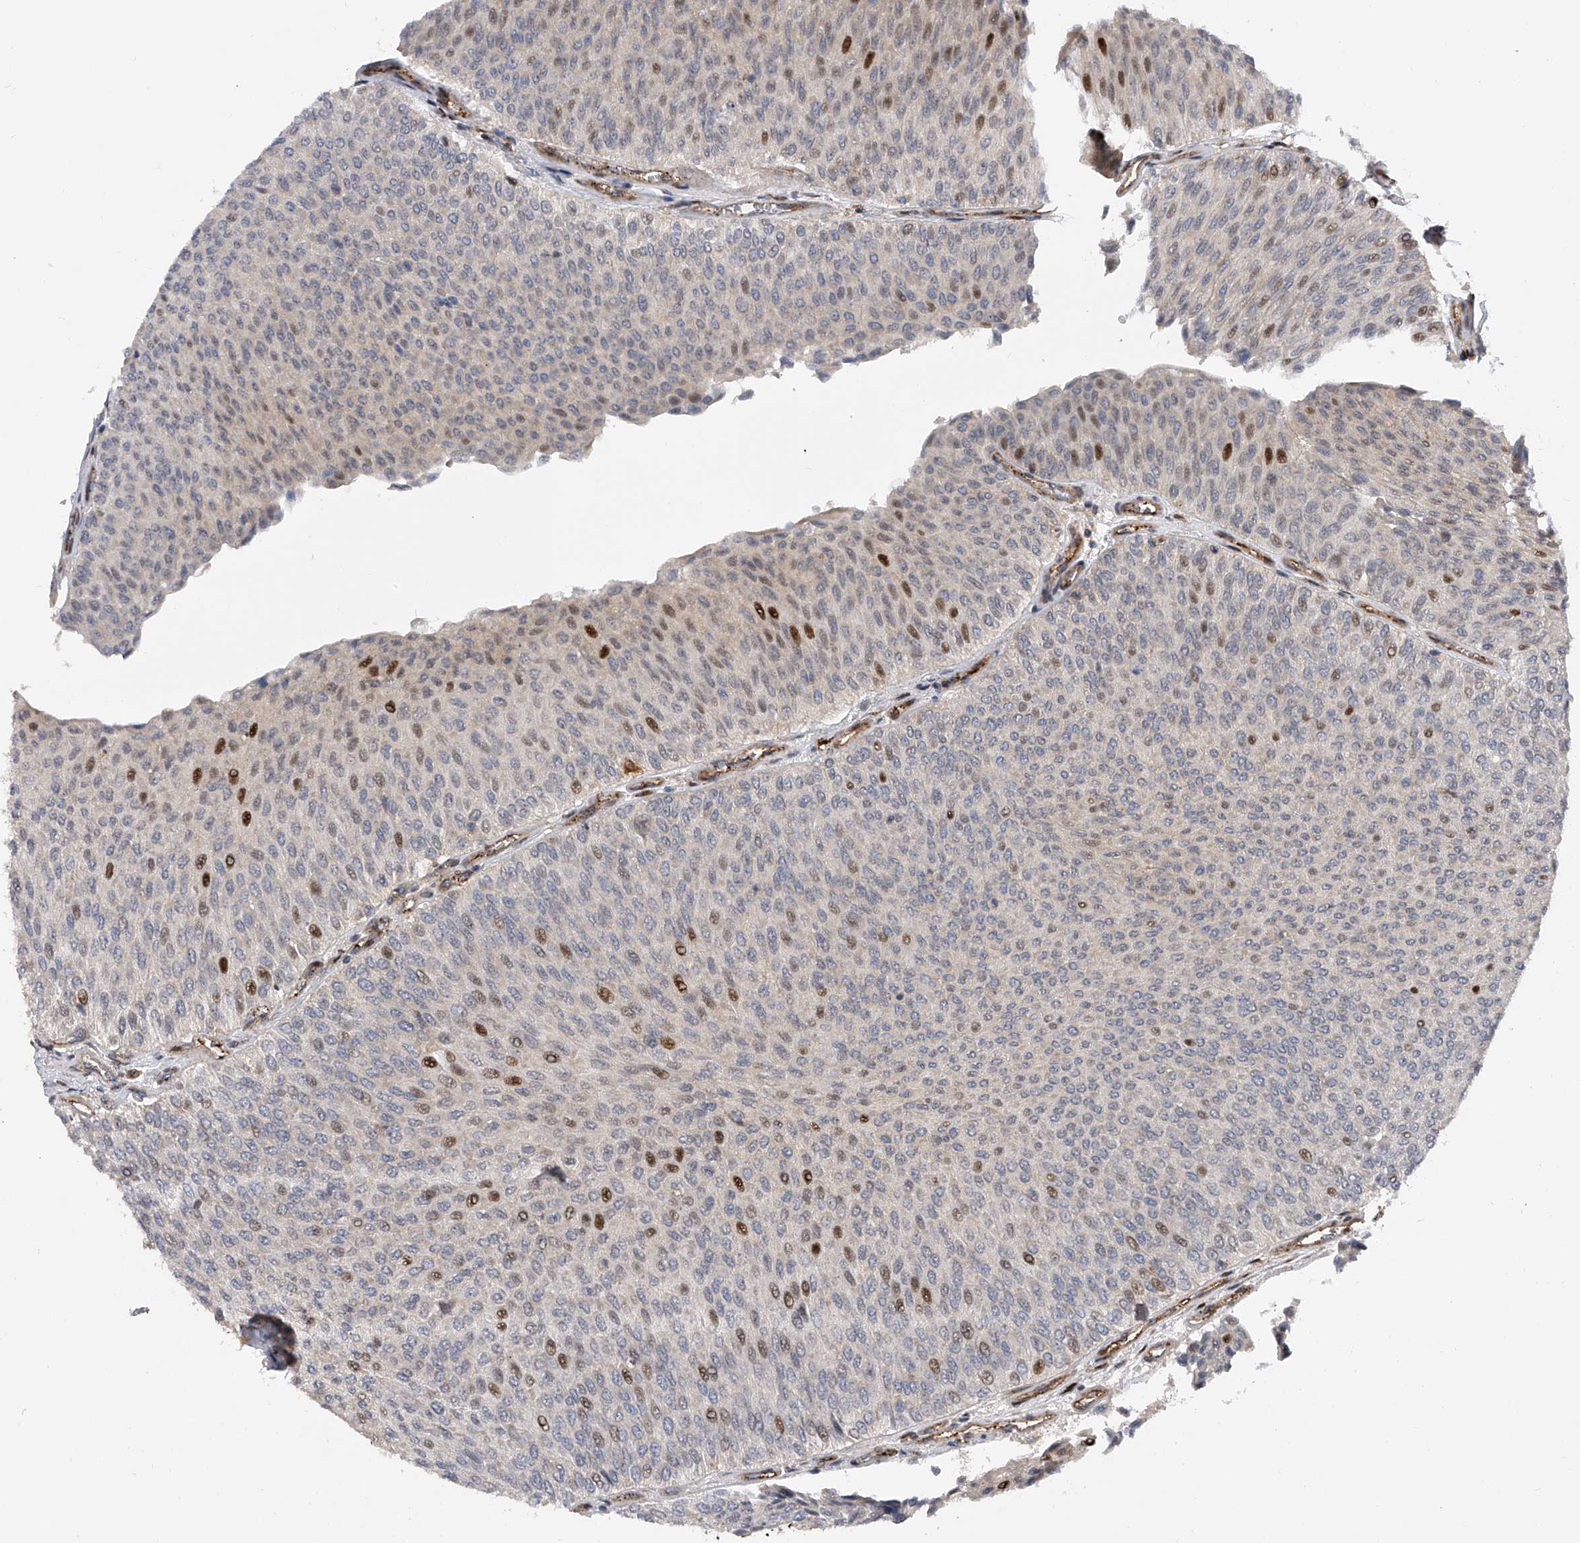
{"staining": {"intensity": "strong", "quantity": "<25%", "location": "nuclear"}, "tissue": "urothelial cancer", "cell_type": "Tumor cells", "image_type": "cancer", "snomed": [{"axis": "morphology", "description": "Urothelial carcinoma, Low grade"}, {"axis": "topography", "description": "Urinary bladder"}], "caption": "IHC micrograph of neoplastic tissue: human urothelial cancer stained using IHC shows medium levels of strong protein expression localized specifically in the nuclear of tumor cells, appearing as a nuclear brown color.", "gene": "PDSS2", "patient": {"sex": "male", "age": 78}}